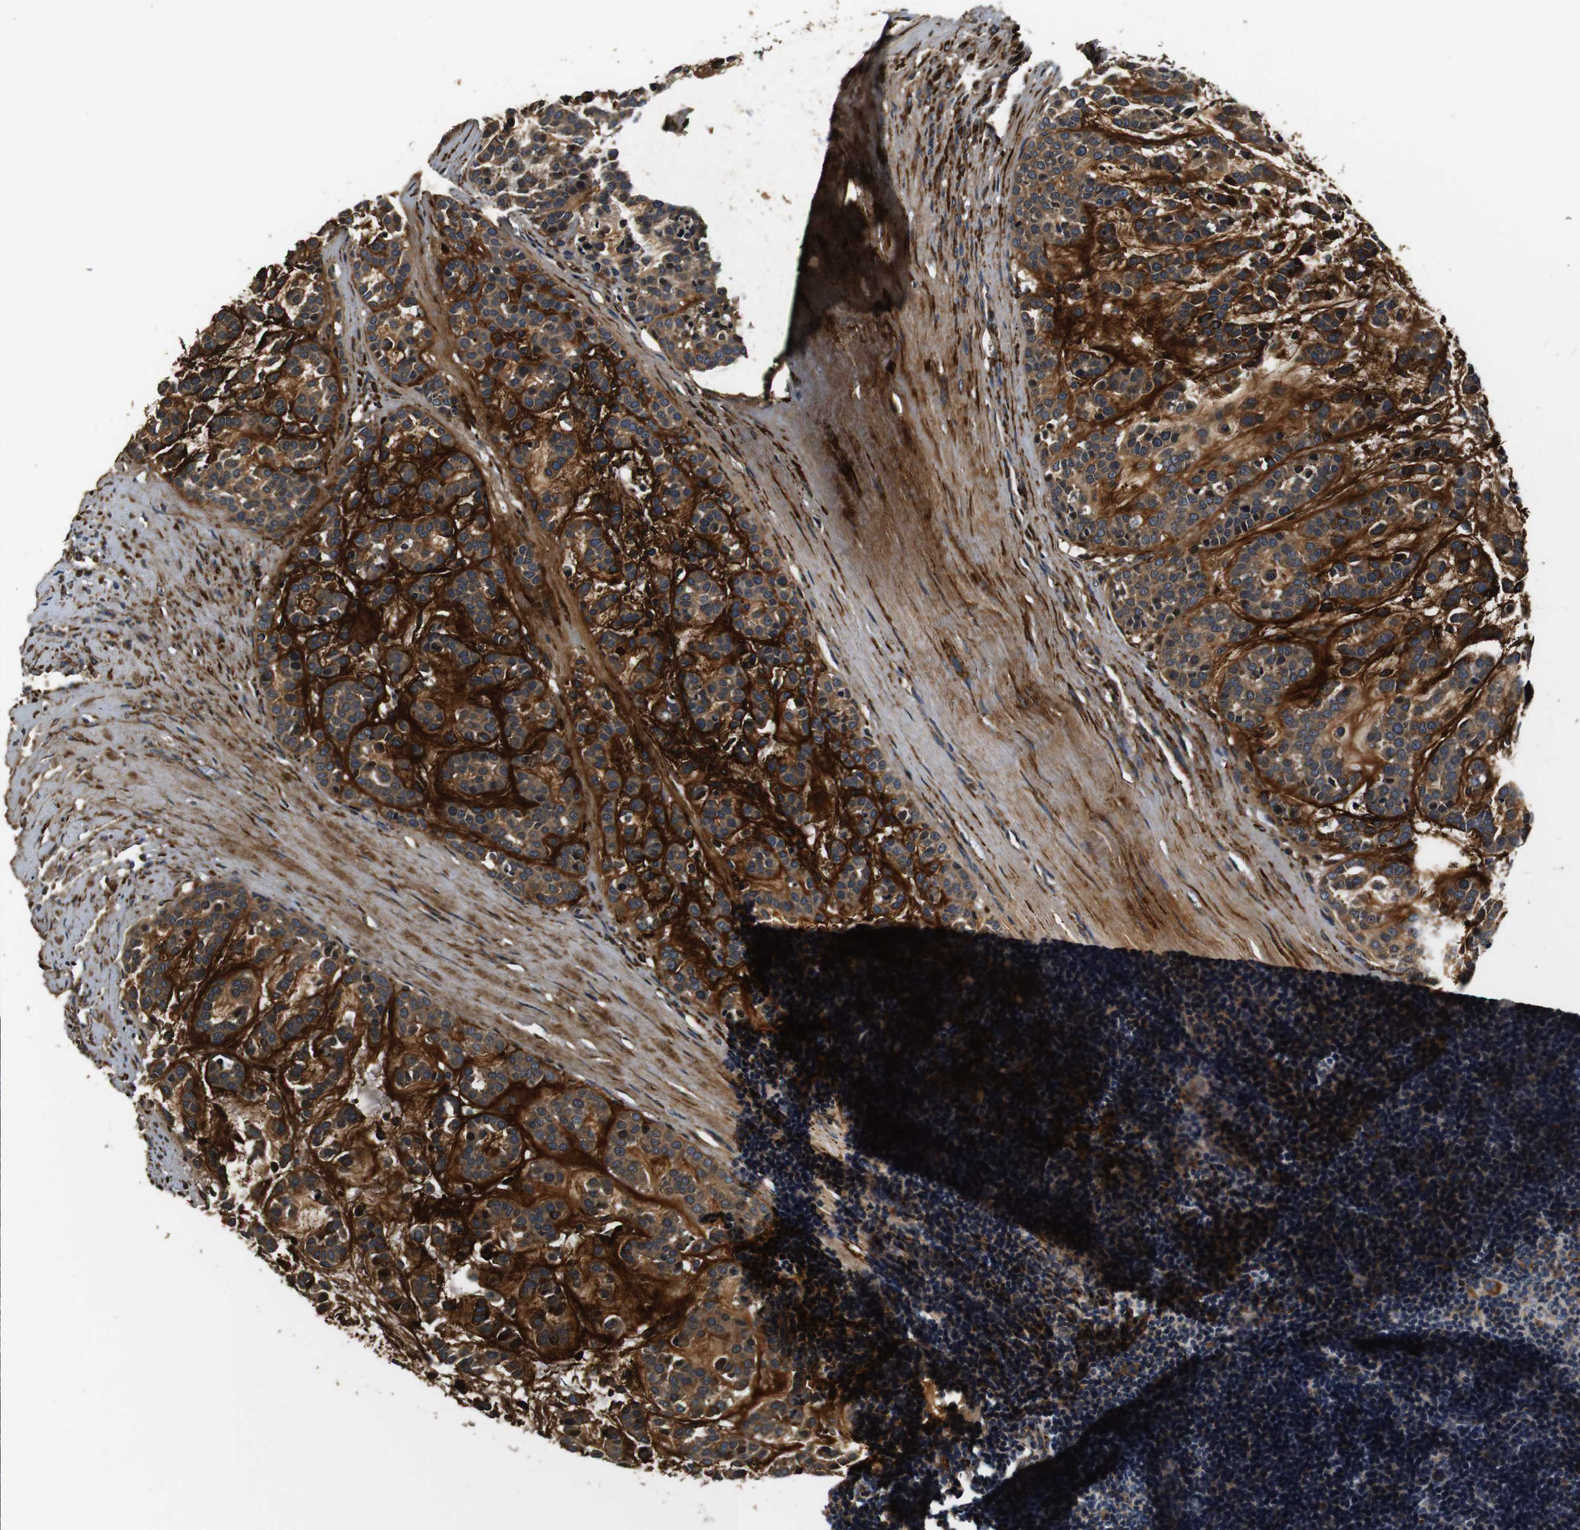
{"staining": {"intensity": "moderate", "quantity": ">75%", "location": "cytoplasmic/membranous"}, "tissue": "head and neck cancer", "cell_type": "Tumor cells", "image_type": "cancer", "snomed": [{"axis": "morphology", "description": "Adenocarcinoma, NOS"}, {"axis": "morphology", "description": "Adenoma, NOS"}, {"axis": "topography", "description": "Head-Neck"}], "caption": "This is a photomicrograph of immunohistochemistry staining of adenoma (head and neck), which shows moderate positivity in the cytoplasmic/membranous of tumor cells.", "gene": "COL1A1", "patient": {"sex": "female", "age": 55}}